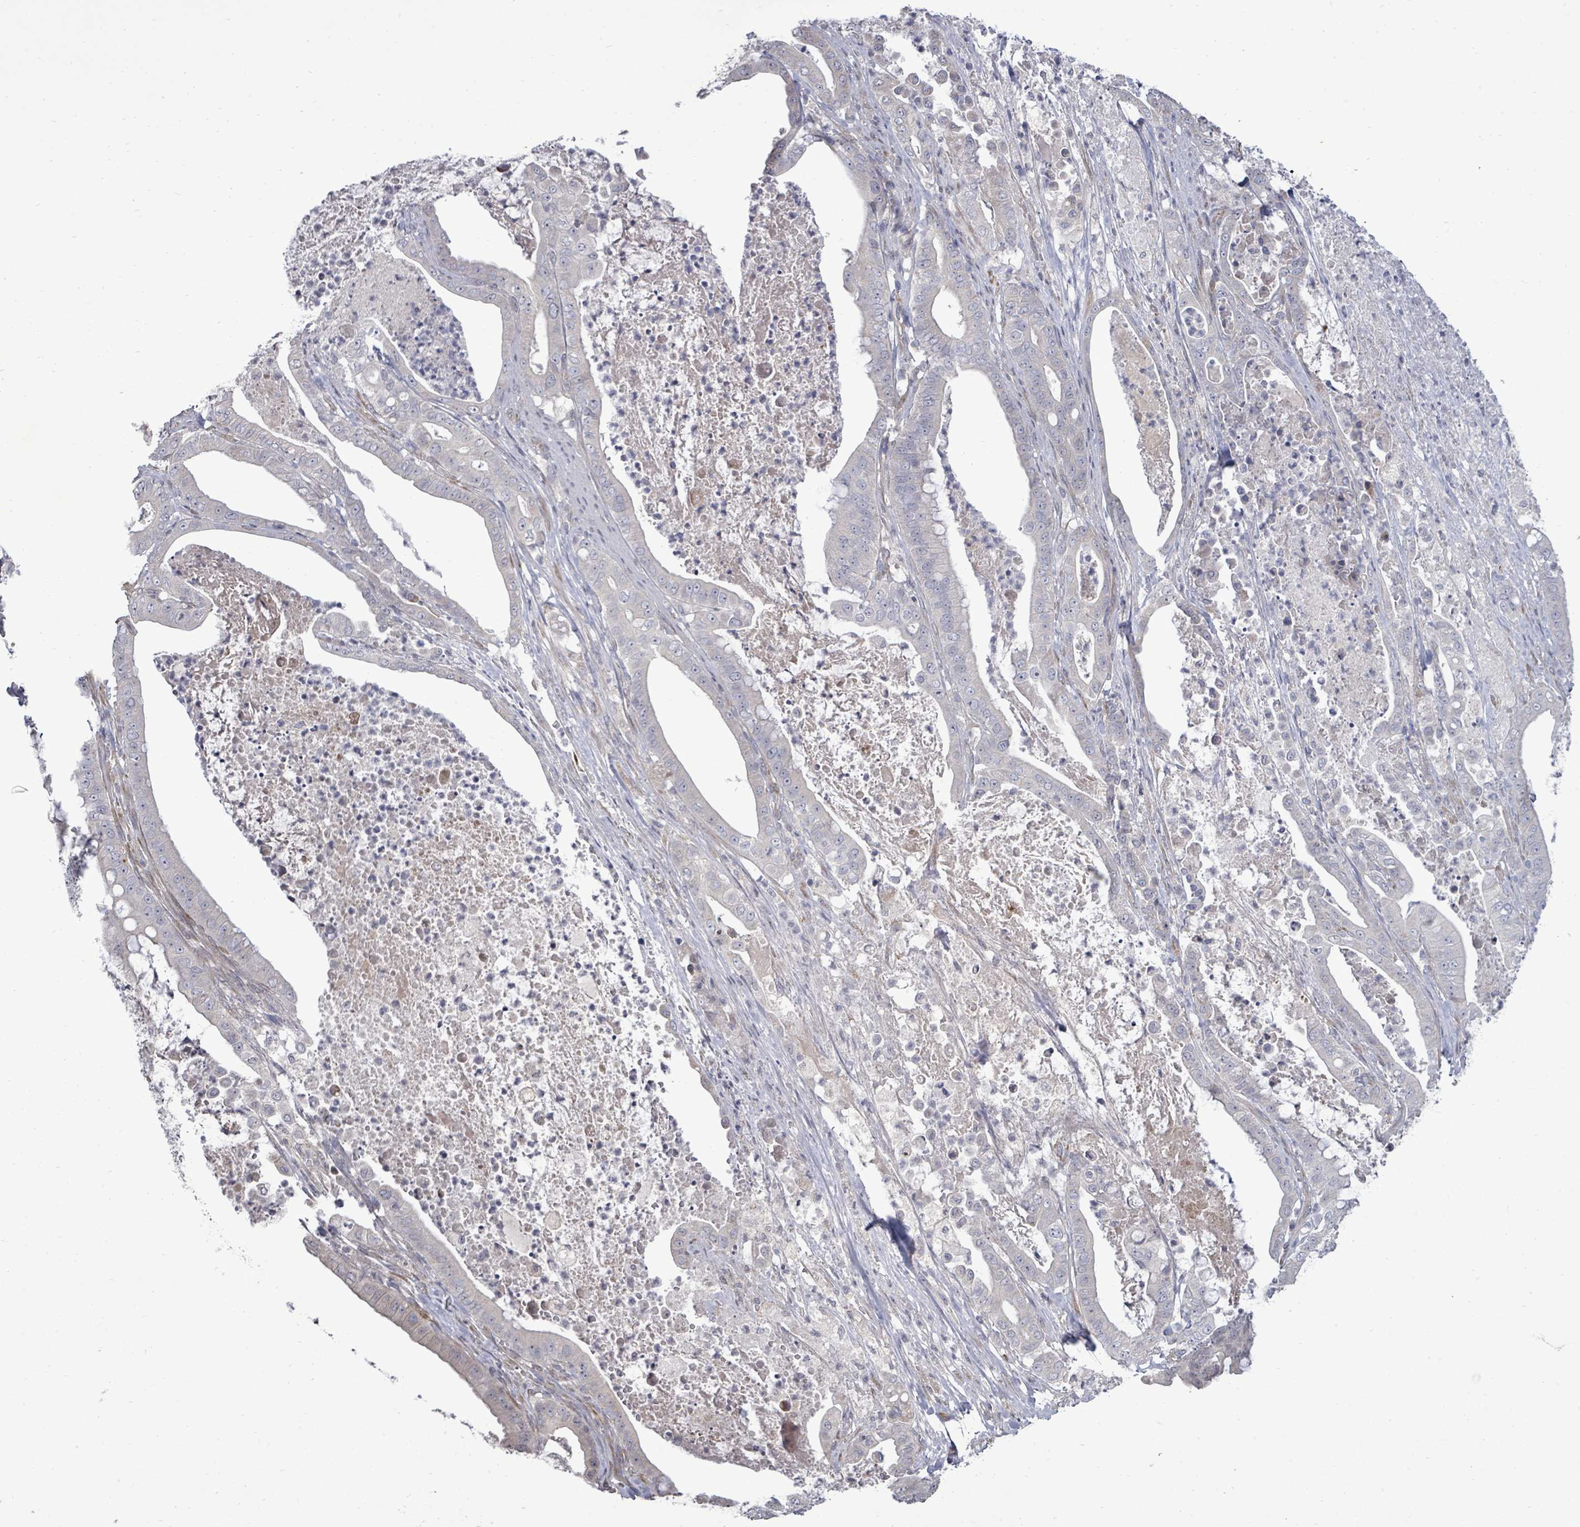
{"staining": {"intensity": "negative", "quantity": "none", "location": "none"}, "tissue": "pancreatic cancer", "cell_type": "Tumor cells", "image_type": "cancer", "snomed": [{"axis": "morphology", "description": "Adenocarcinoma, NOS"}, {"axis": "topography", "description": "Pancreas"}], "caption": "Micrograph shows no significant protein expression in tumor cells of pancreatic cancer.", "gene": "POMGNT2", "patient": {"sex": "male", "age": 71}}